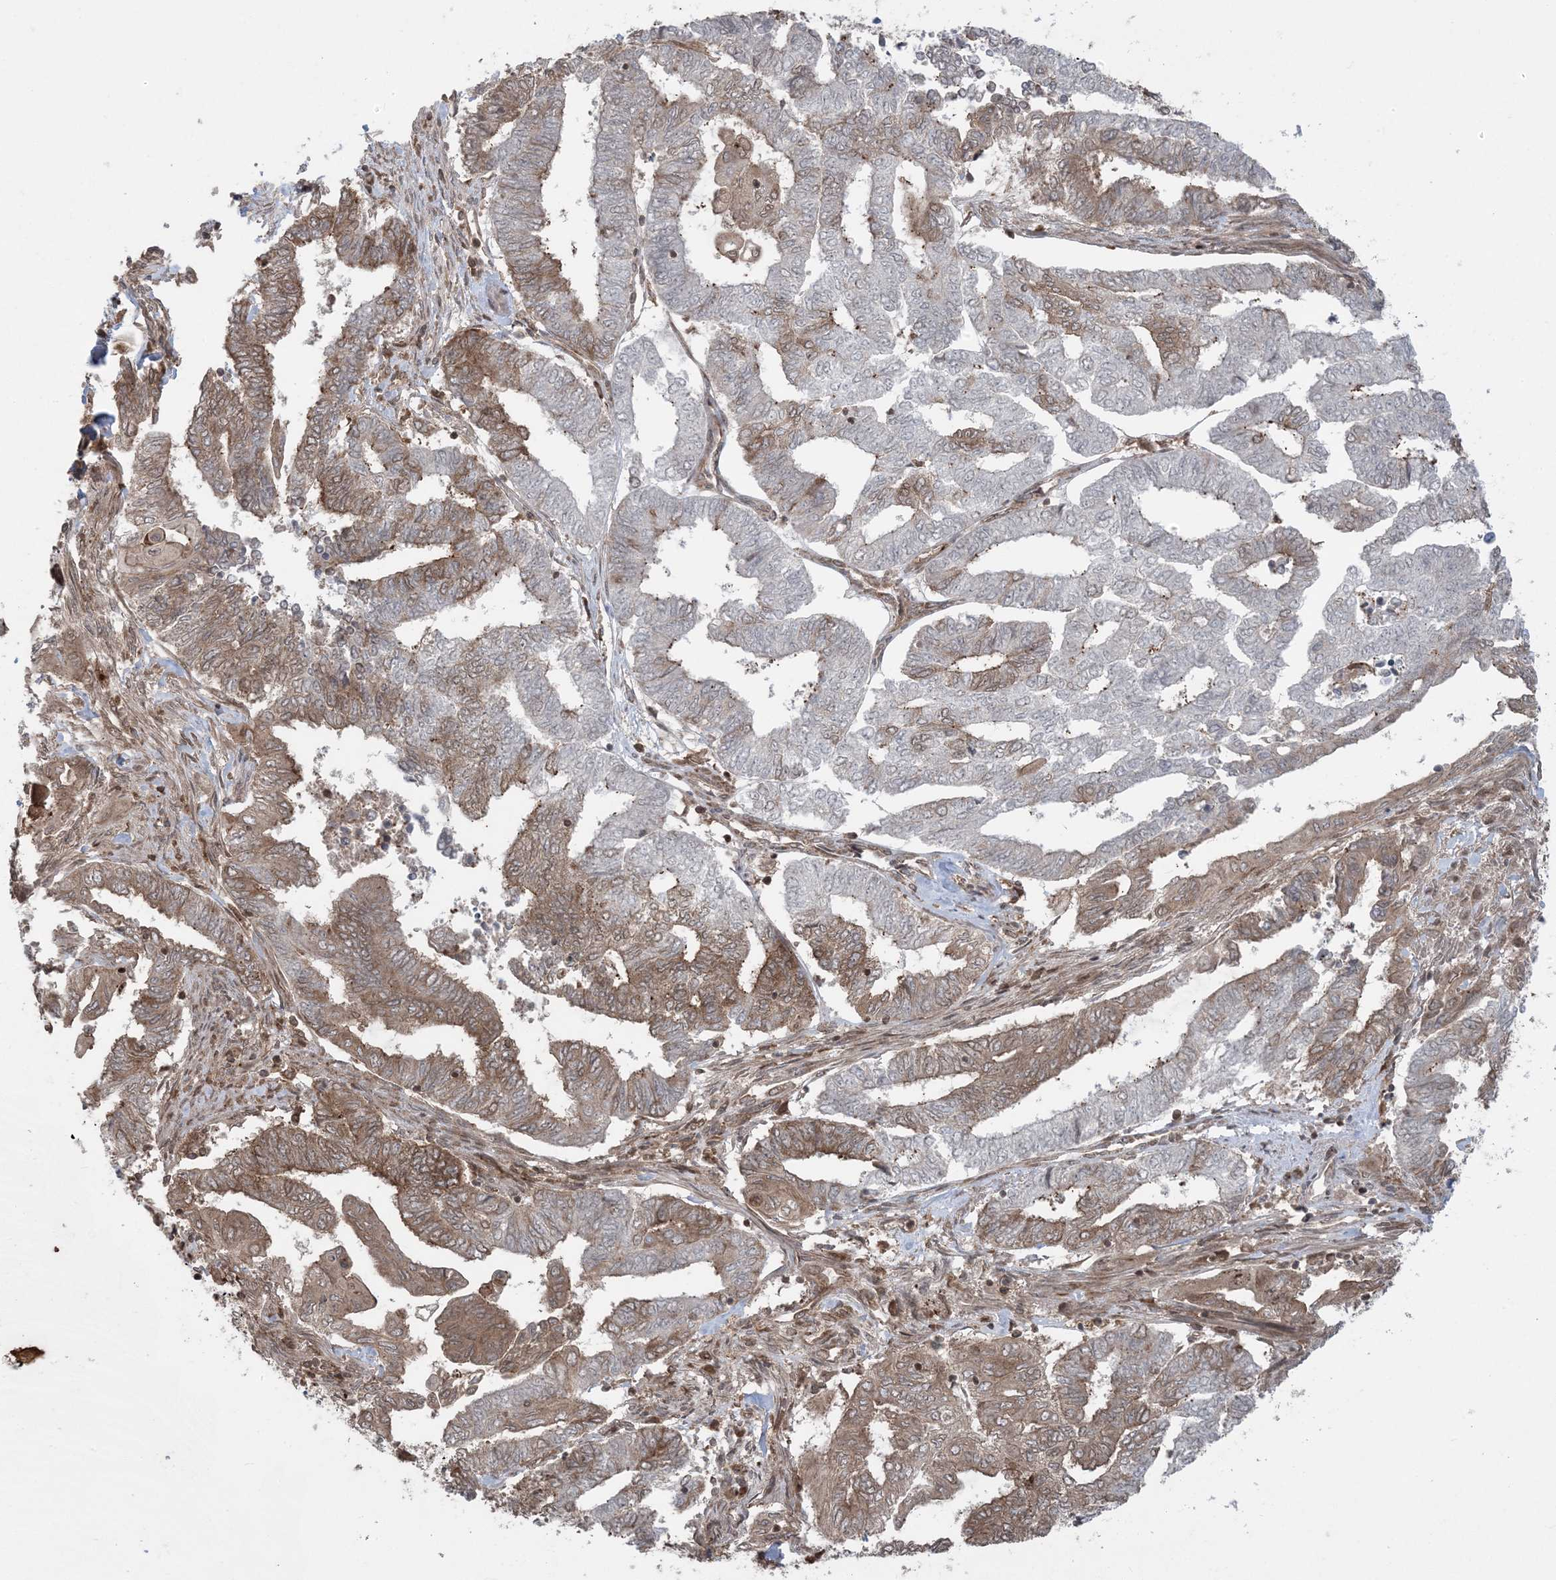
{"staining": {"intensity": "moderate", "quantity": "25%-75%", "location": "cytoplasmic/membranous"}, "tissue": "endometrial cancer", "cell_type": "Tumor cells", "image_type": "cancer", "snomed": [{"axis": "morphology", "description": "Adenocarcinoma, NOS"}, {"axis": "topography", "description": "Uterus"}, {"axis": "topography", "description": "Endometrium"}], "caption": "Adenocarcinoma (endometrial) tissue demonstrates moderate cytoplasmic/membranous positivity in approximately 25%-75% of tumor cells Using DAB (brown) and hematoxylin (blue) stains, captured at high magnification using brightfield microscopy.", "gene": "DDX19B", "patient": {"sex": "female", "age": 70}}